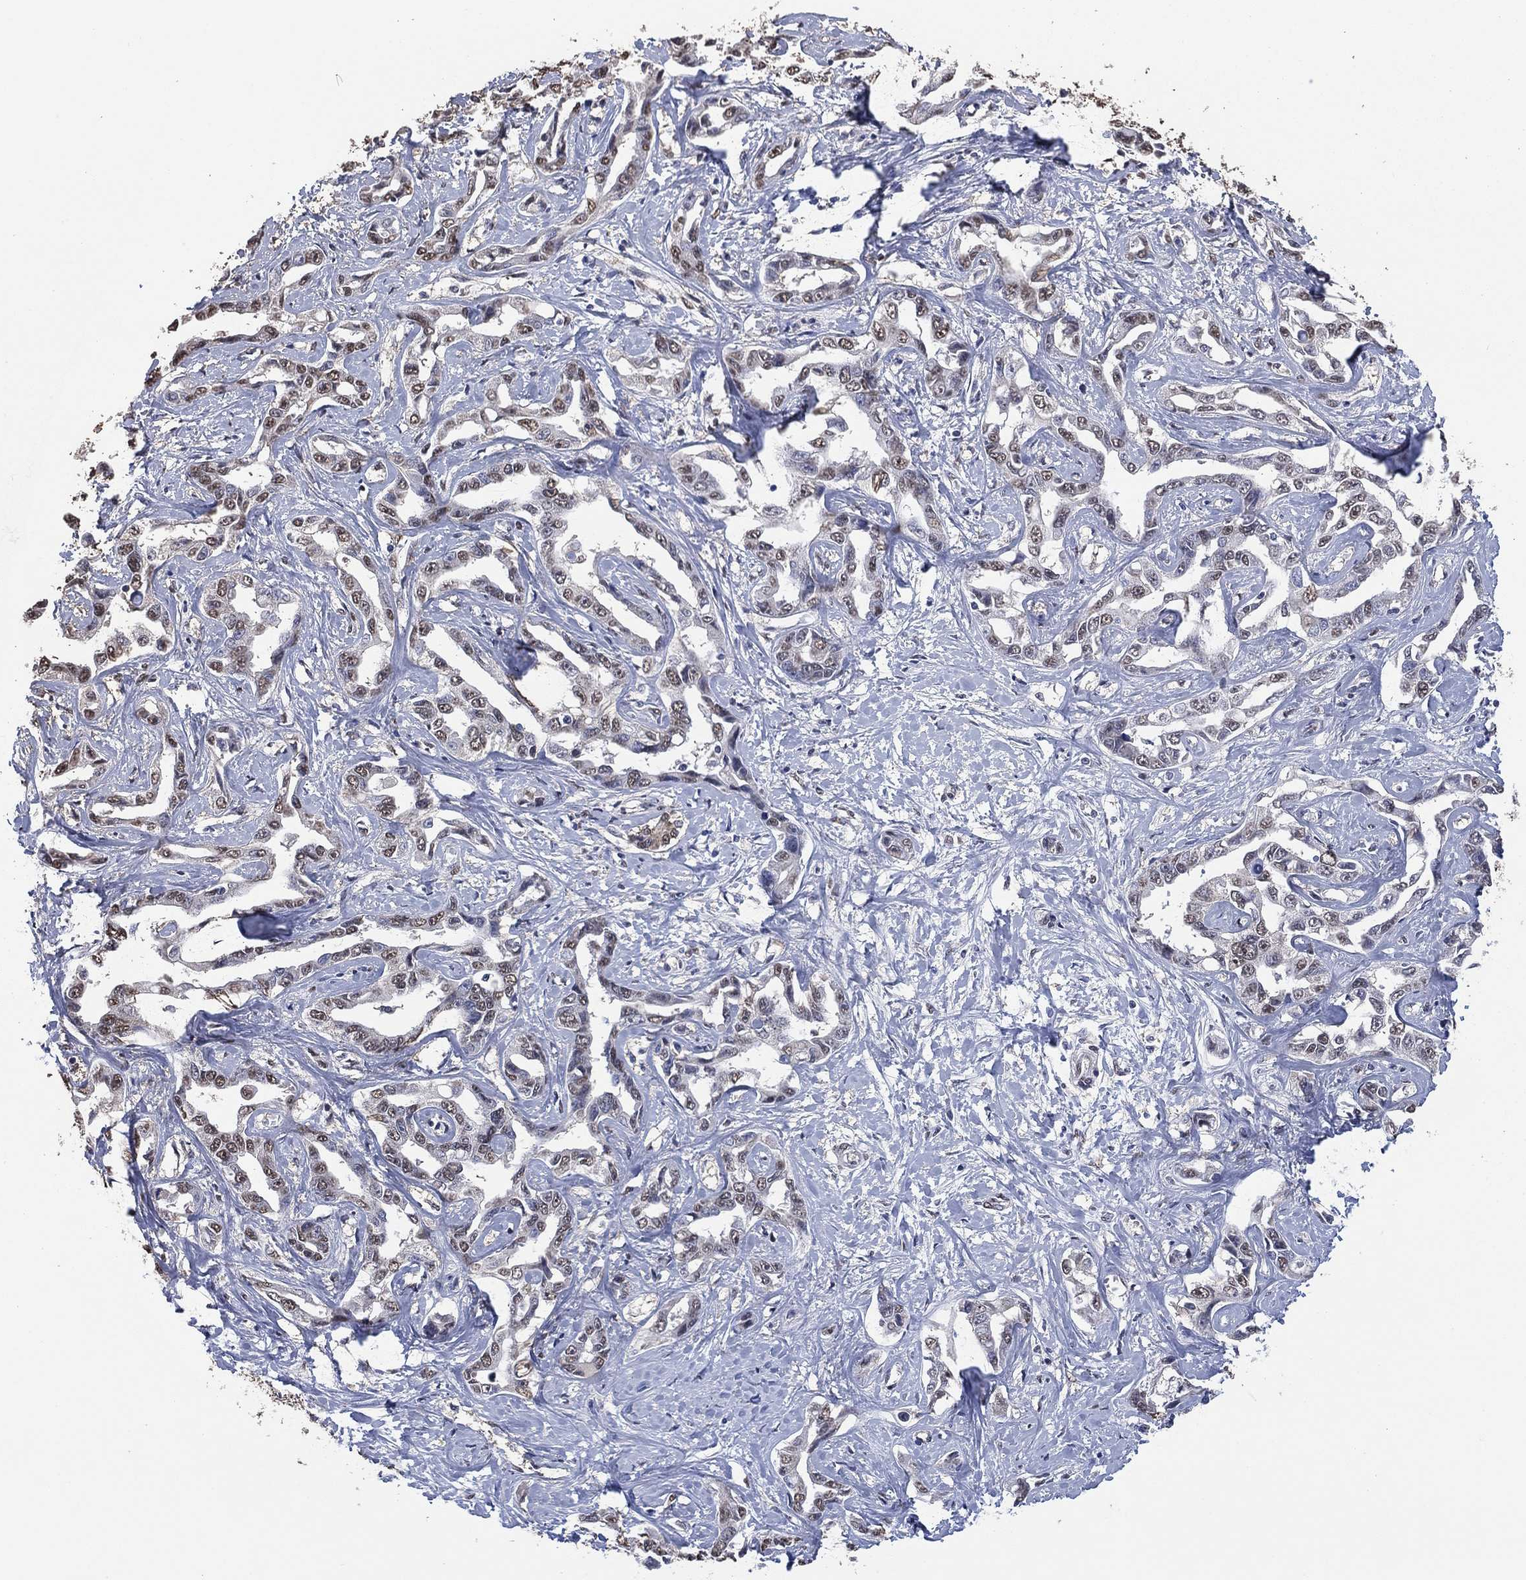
{"staining": {"intensity": "negative", "quantity": "none", "location": "none"}, "tissue": "liver cancer", "cell_type": "Tumor cells", "image_type": "cancer", "snomed": [{"axis": "morphology", "description": "Cholangiocarcinoma"}, {"axis": "topography", "description": "Liver"}], "caption": "This is a histopathology image of immunohistochemistry (IHC) staining of liver cholangiocarcinoma, which shows no positivity in tumor cells.", "gene": "ALDH7A1", "patient": {"sex": "male", "age": 59}}